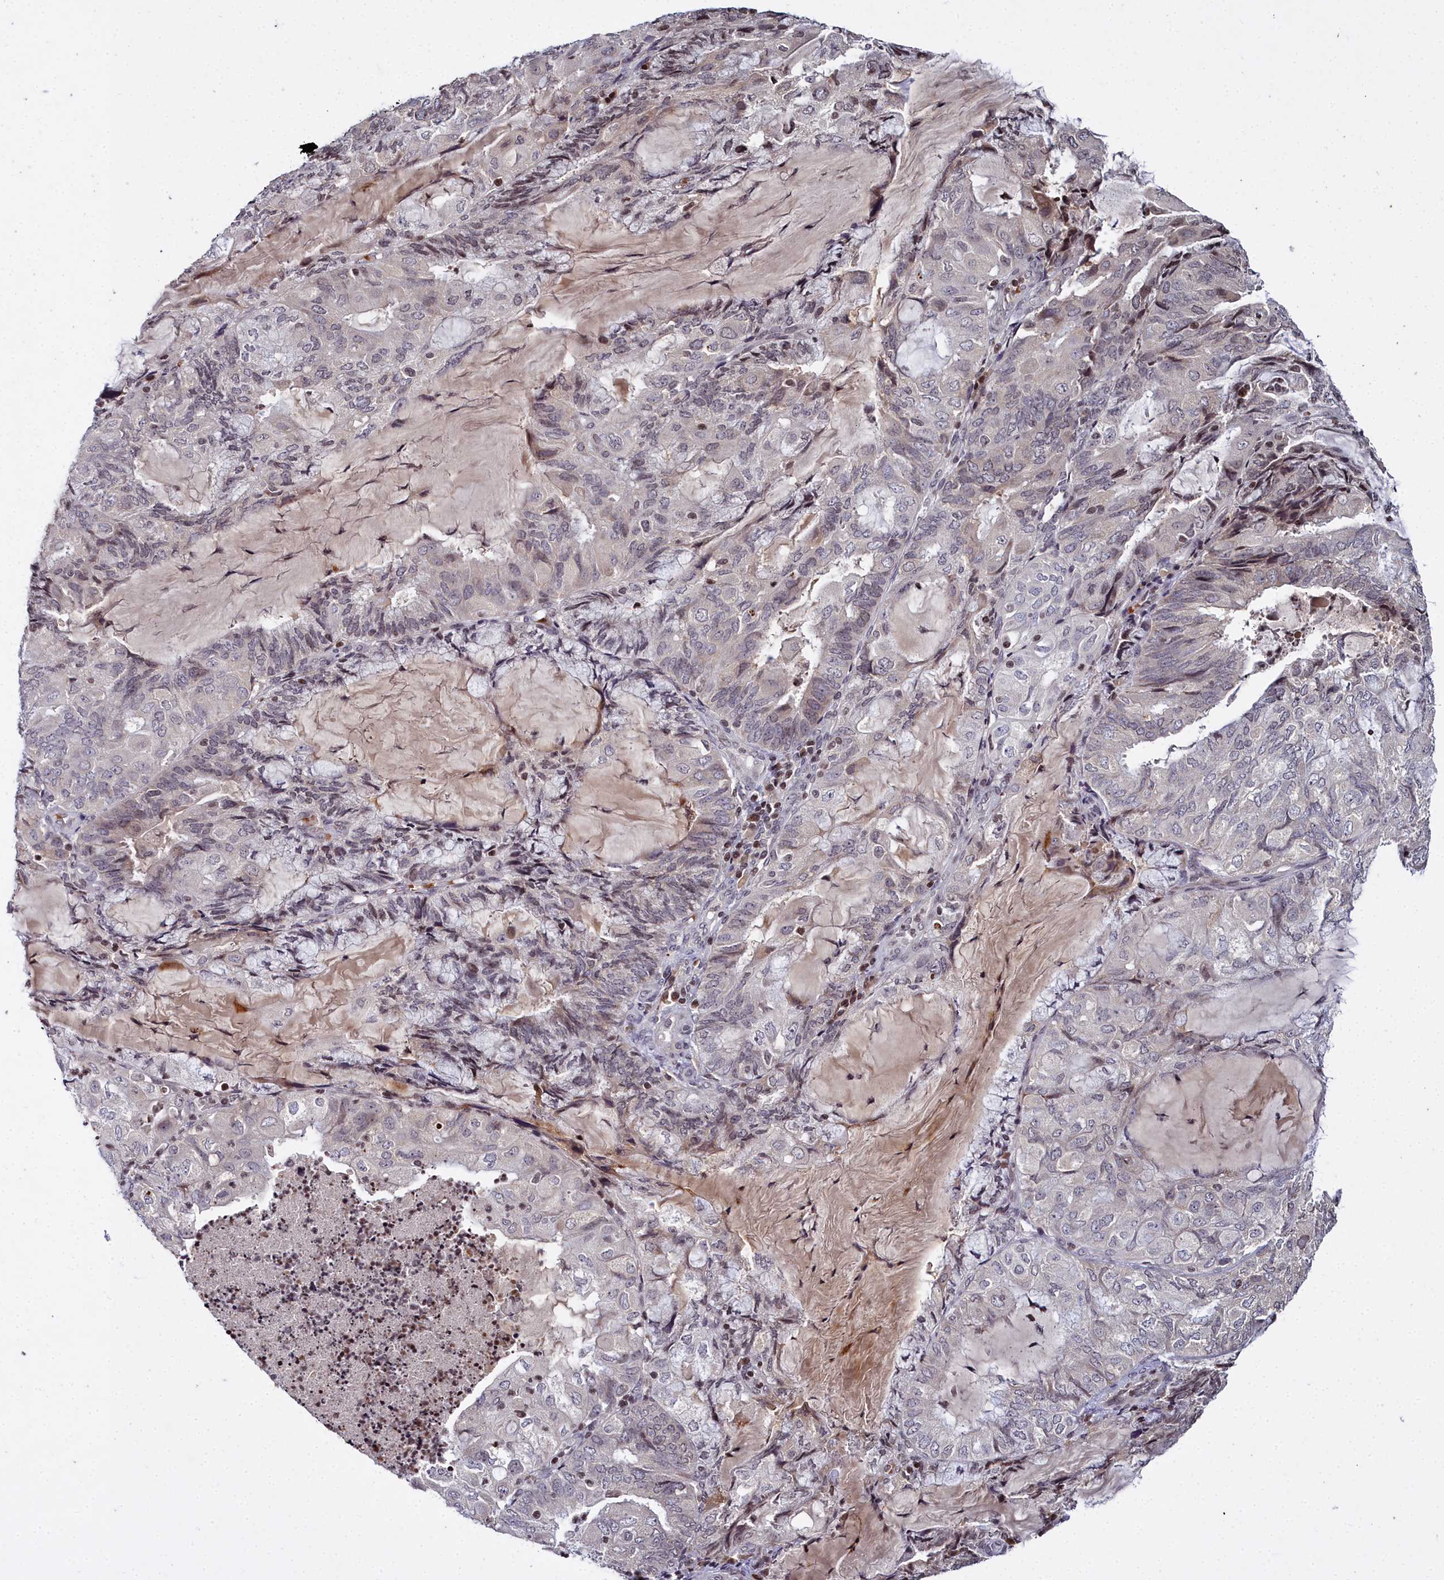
{"staining": {"intensity": "negative", "quantity": "none", "location": "none"}, "tissue": "endometrial cancer", "cell_type": "Tumor cells", "image_type": "cancer", "snomed": [{"axis": "morphology", "description": "Adenocarcinoma, NOS"}, {"axis": "topography", "description": "Endometrium"}], "caption": "Immunohistochemistry (IHC) histopathology image of neoplastic tissue: endometrial cancer stained with DAB (3,3'-diaminobenzidine) demonstrates no significant protein expression in tumor cells.", "gene": "FZD4", "patient": {"sex": "female", "age": 81}}